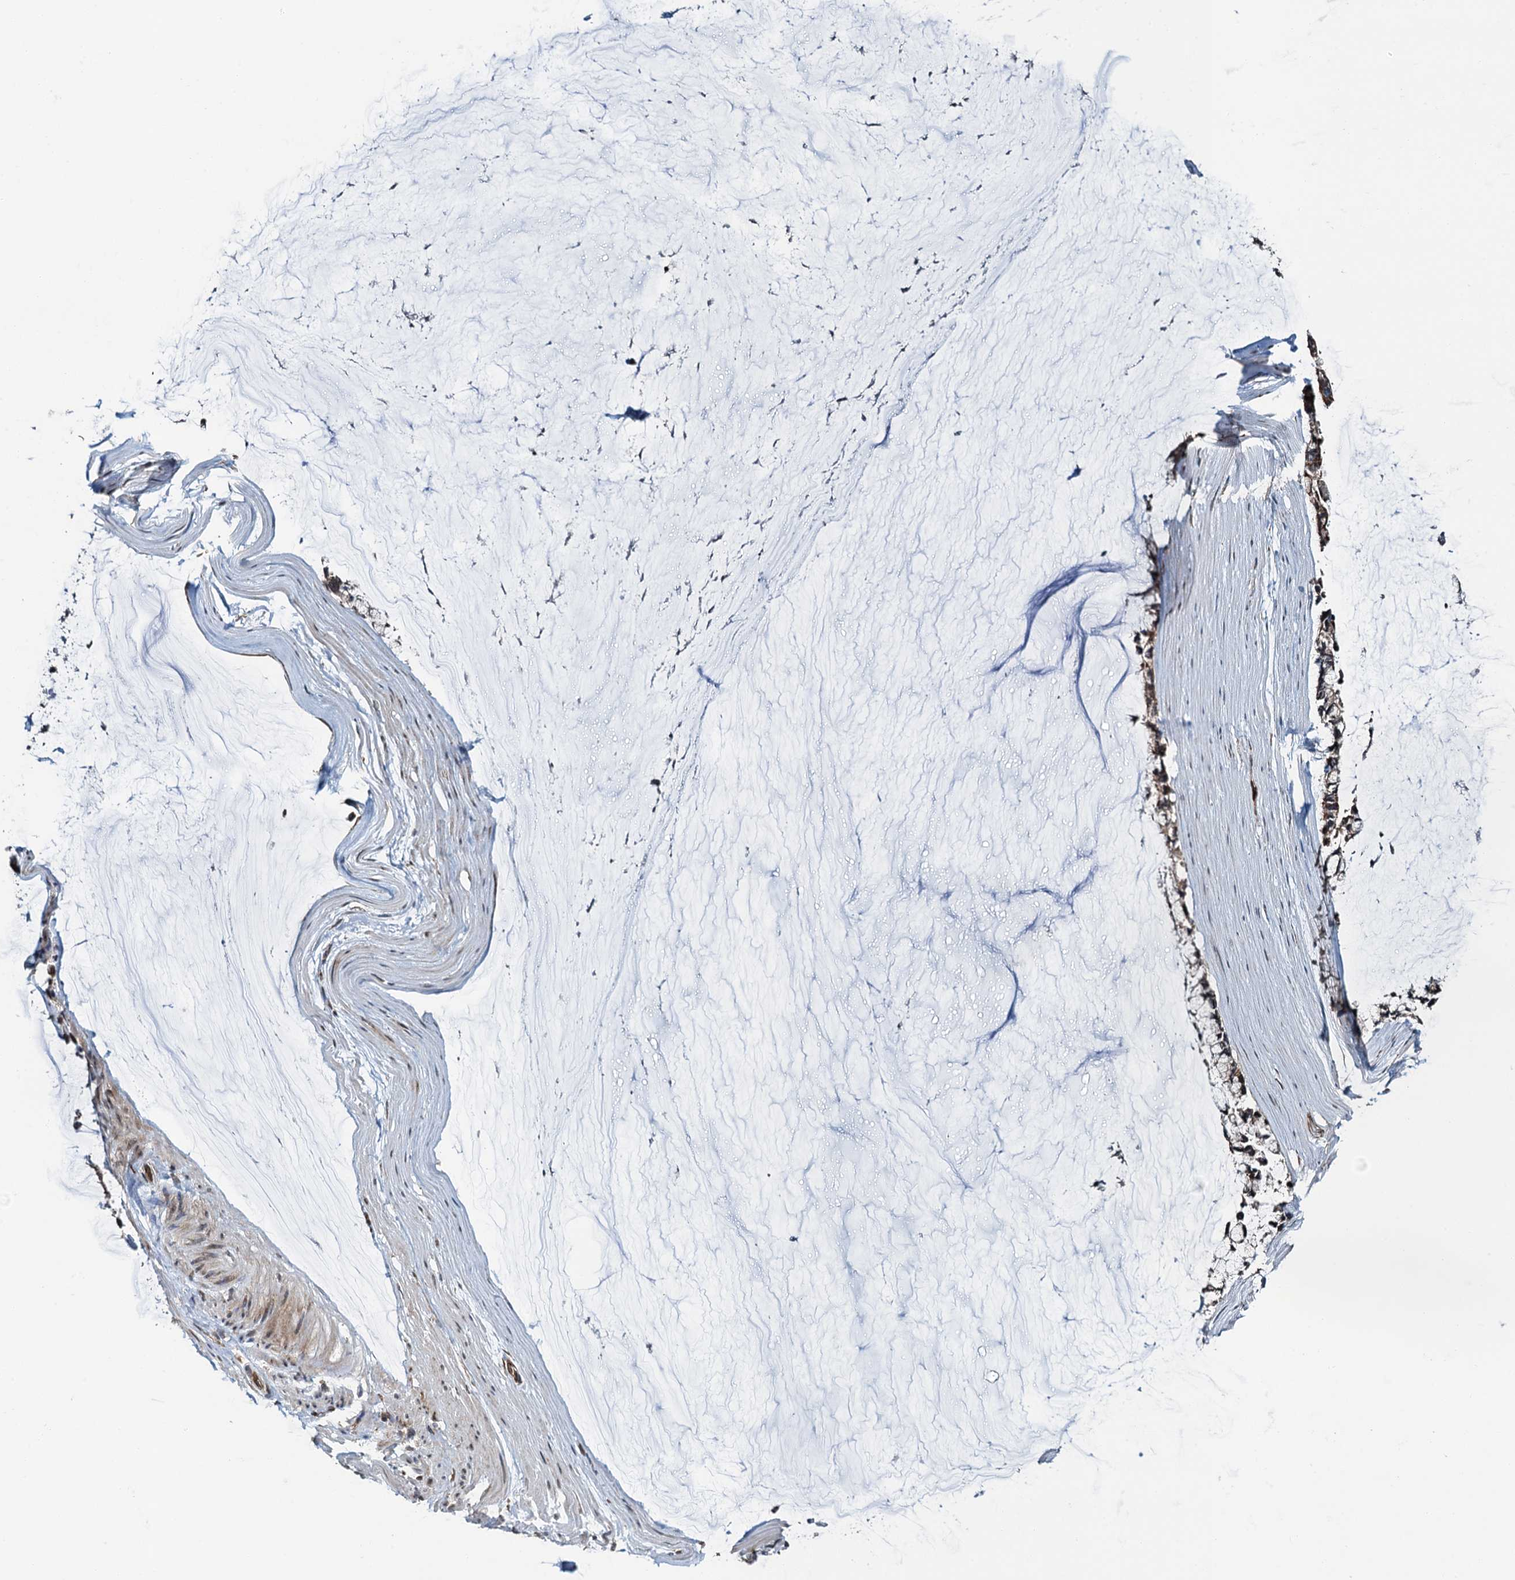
{"staining": {"intensity": "moderate", "quantity": ">75%", "location": "cytoplasmic/membranous"}, "tissue": "ovarian cancer", "cell_type": "Tumor cells", "image_type": "cancer", "snomed": [{"axis": "morphology", "description": "Cystadenocarcinoma, mucinous, NOS"}, {"axis": "topography", "description": "Ovary"}], "caption": "This image displays immunohistochemistry (IHC) staining of ovarian mucinous cystadenocarcinoma, with medium moderate cytoplasmic/membranous staining in about >75% of tumor cells.", "gene": "WHAMM", "patient": {"sex": "female", "age": 39}}